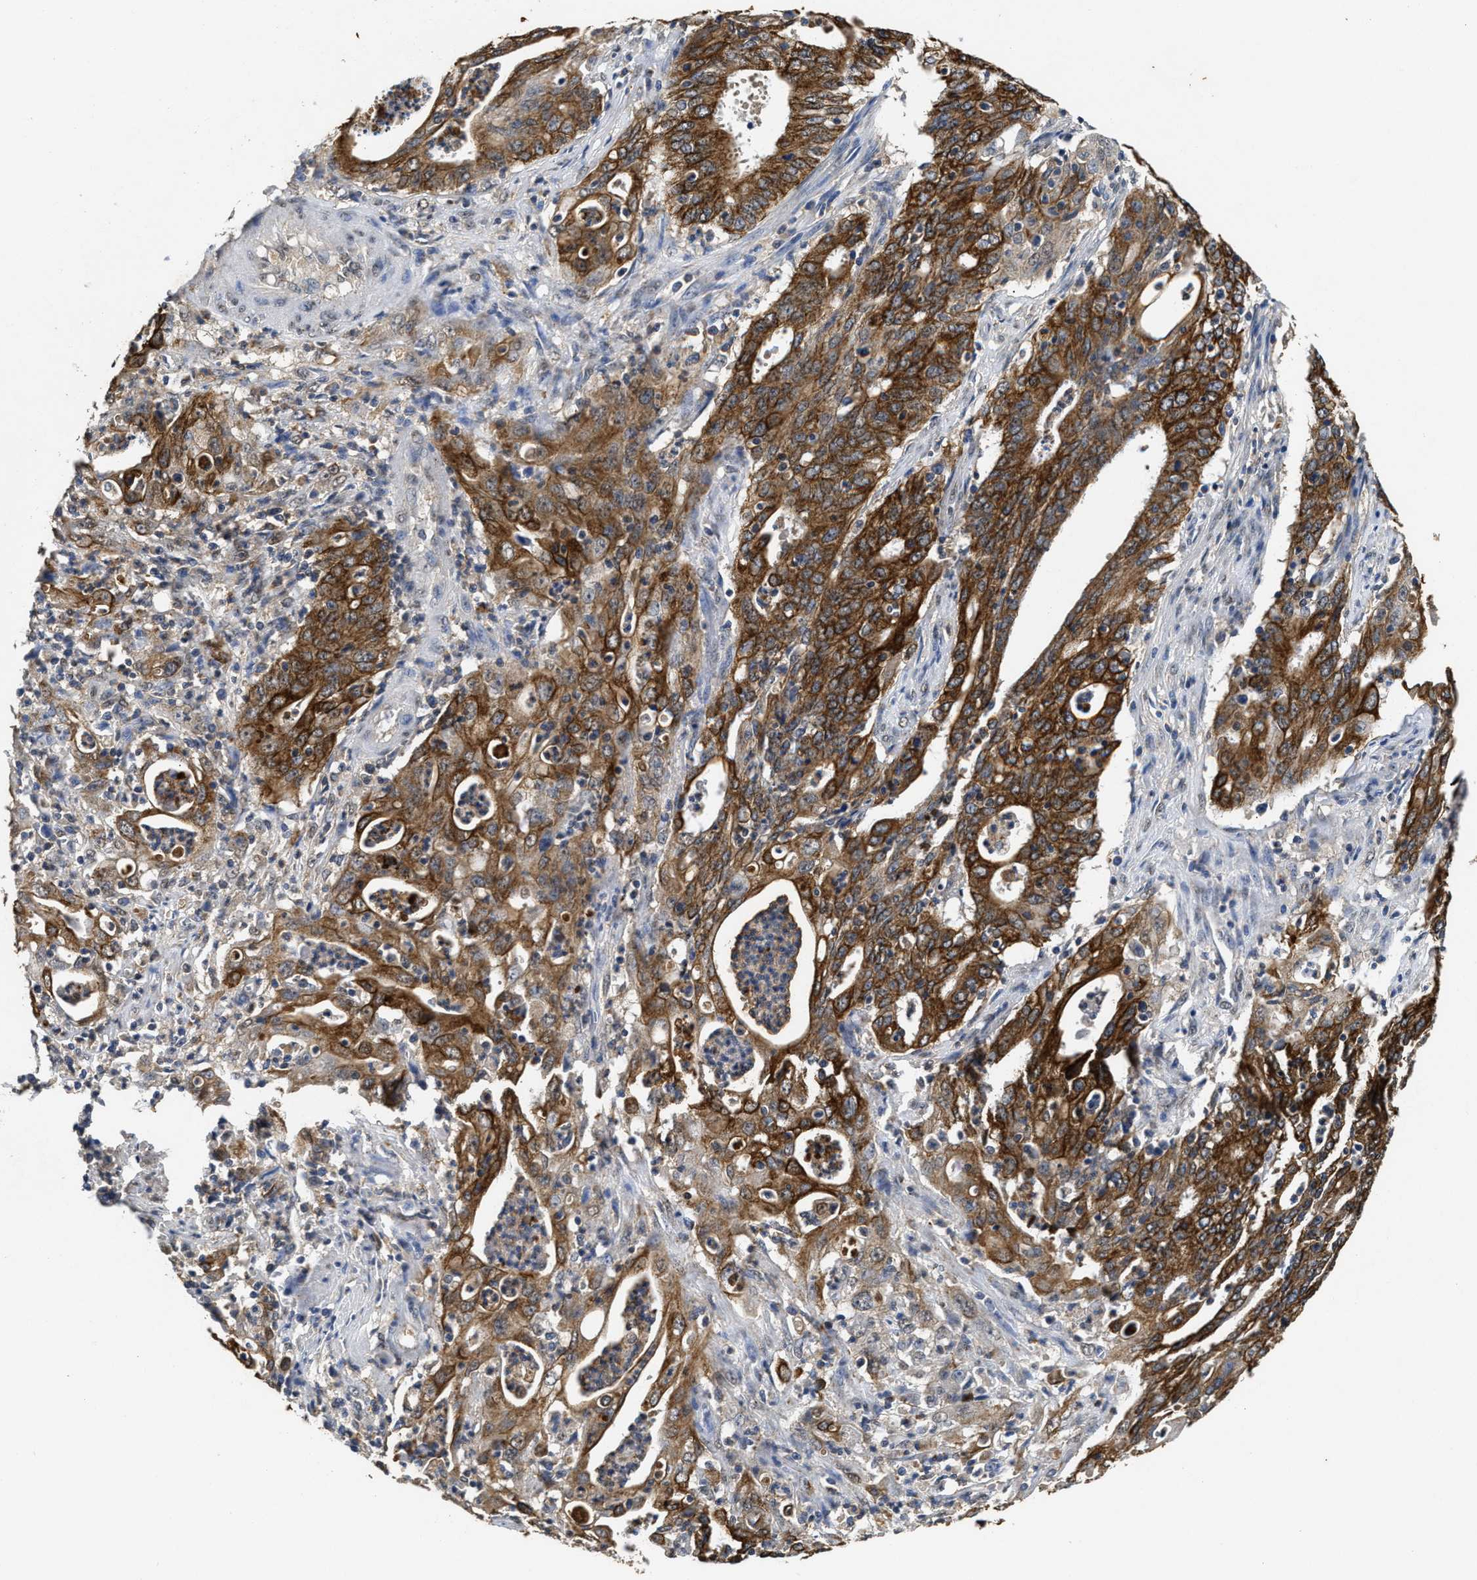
{"staining": {"intensity": "strong", "quantity": ">75%", "location": "cytoplasmic/membranous"}, "tissue": "cervical cancer", "cell_type": "Tumor cells", "image_type": "cancer", "snomed": [{"axis": "morphology", "description": "Adenocarcinoma, NOS"}, {"axis": "topography", "description": "Cervix"}], "caption": "Tumor cells display strong cytoplasmic/membranous expression in about >75% of cells in cervical cancer. (DAB (3,3'-diaminobenzidine) IHC, brown staining for protein, blue staining for nuclei).", "gene": "CTNNA1", "patient": {"sex": "female", "age": 44}}